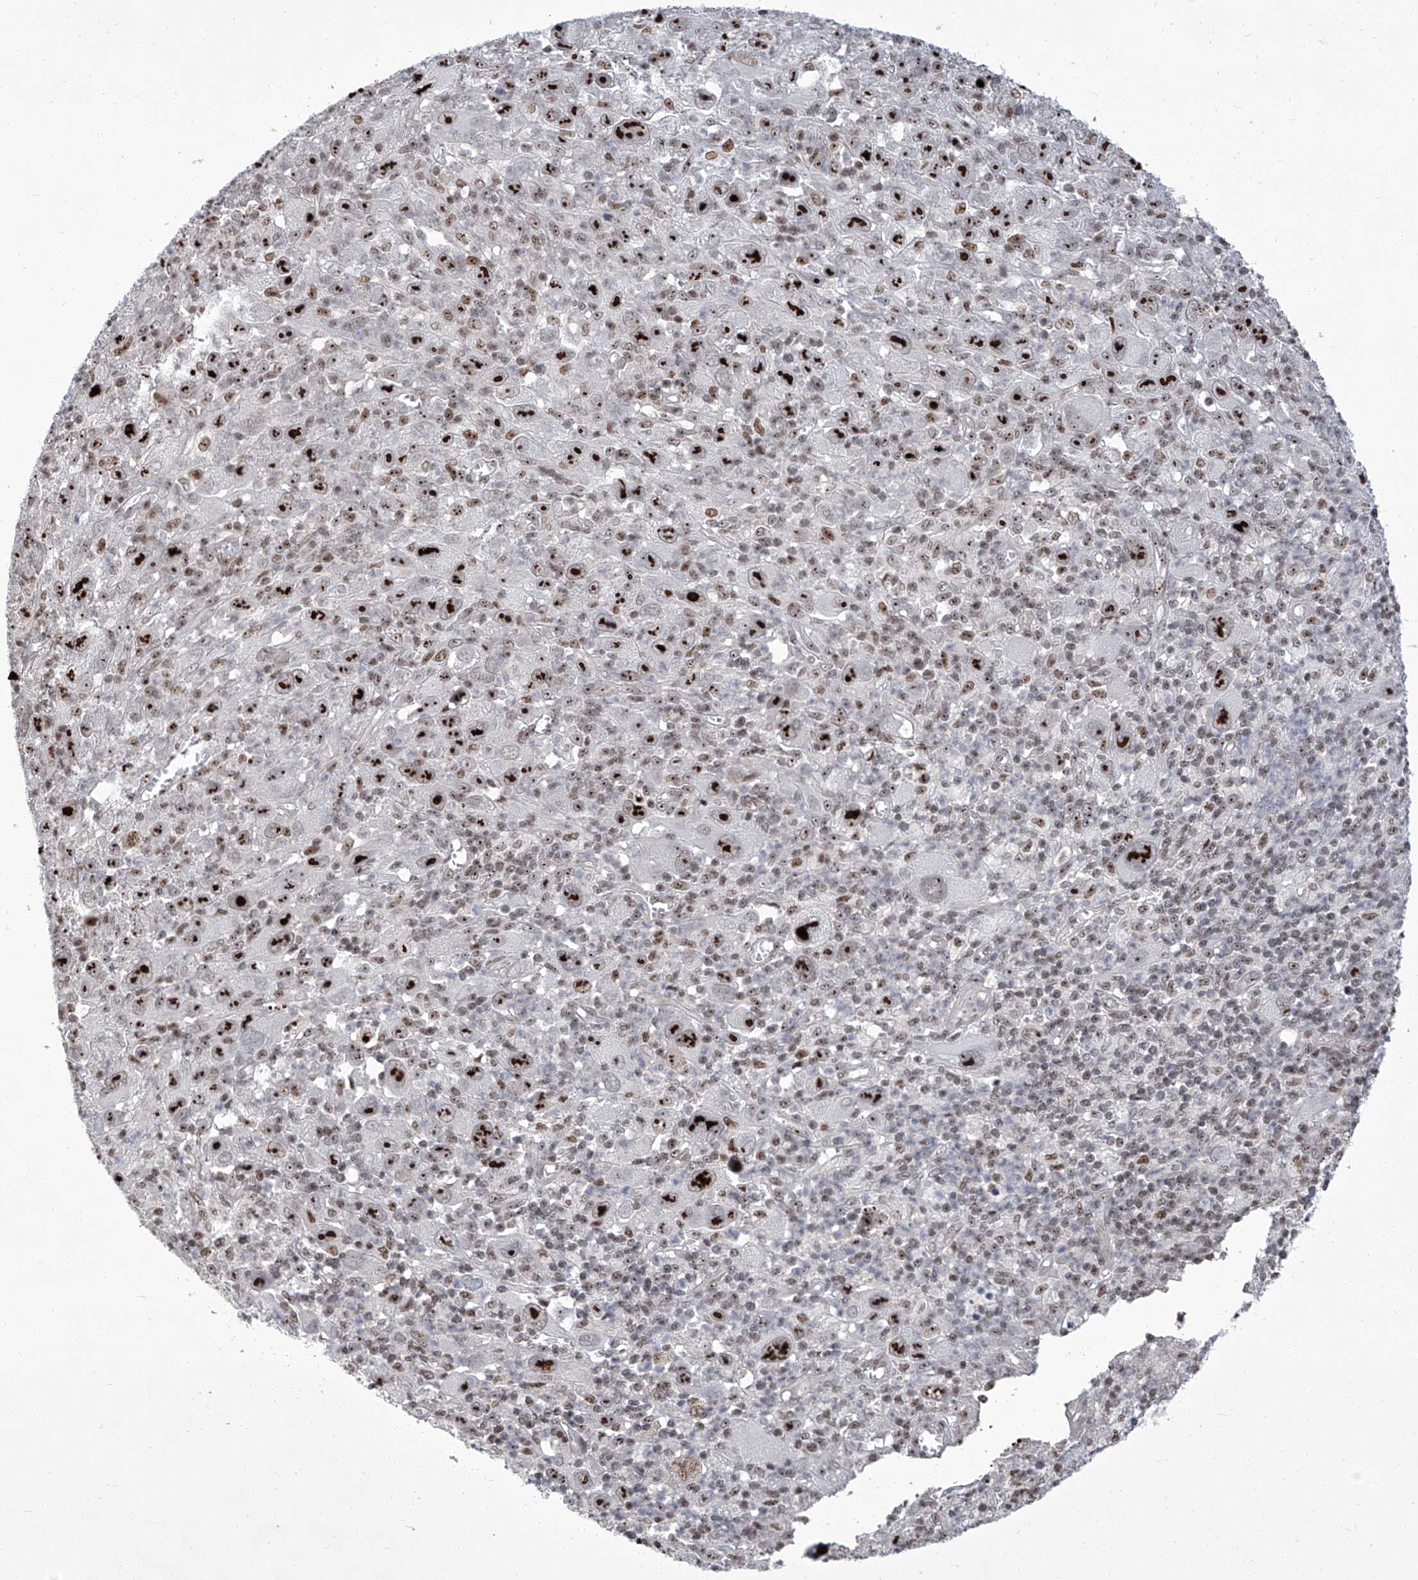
{"staining": {"intensity": "strong", "quantity": ">75%", "location": "nuclear"}, "tissue": "melanoma", "cell_type": "Tumor cells", "image_type": "cancer", "snomed": [{"axis": "morphology", "description": "Malignant melanoma, Metastatic site"}, {"axis": "topography", "description": "Skin"}], "caption": "Tumor cells display strong nuclear expression in about >75% of cells in melanoma.", "gene": "CMTR1", "patient": {"sex": "female", "age": 56}}